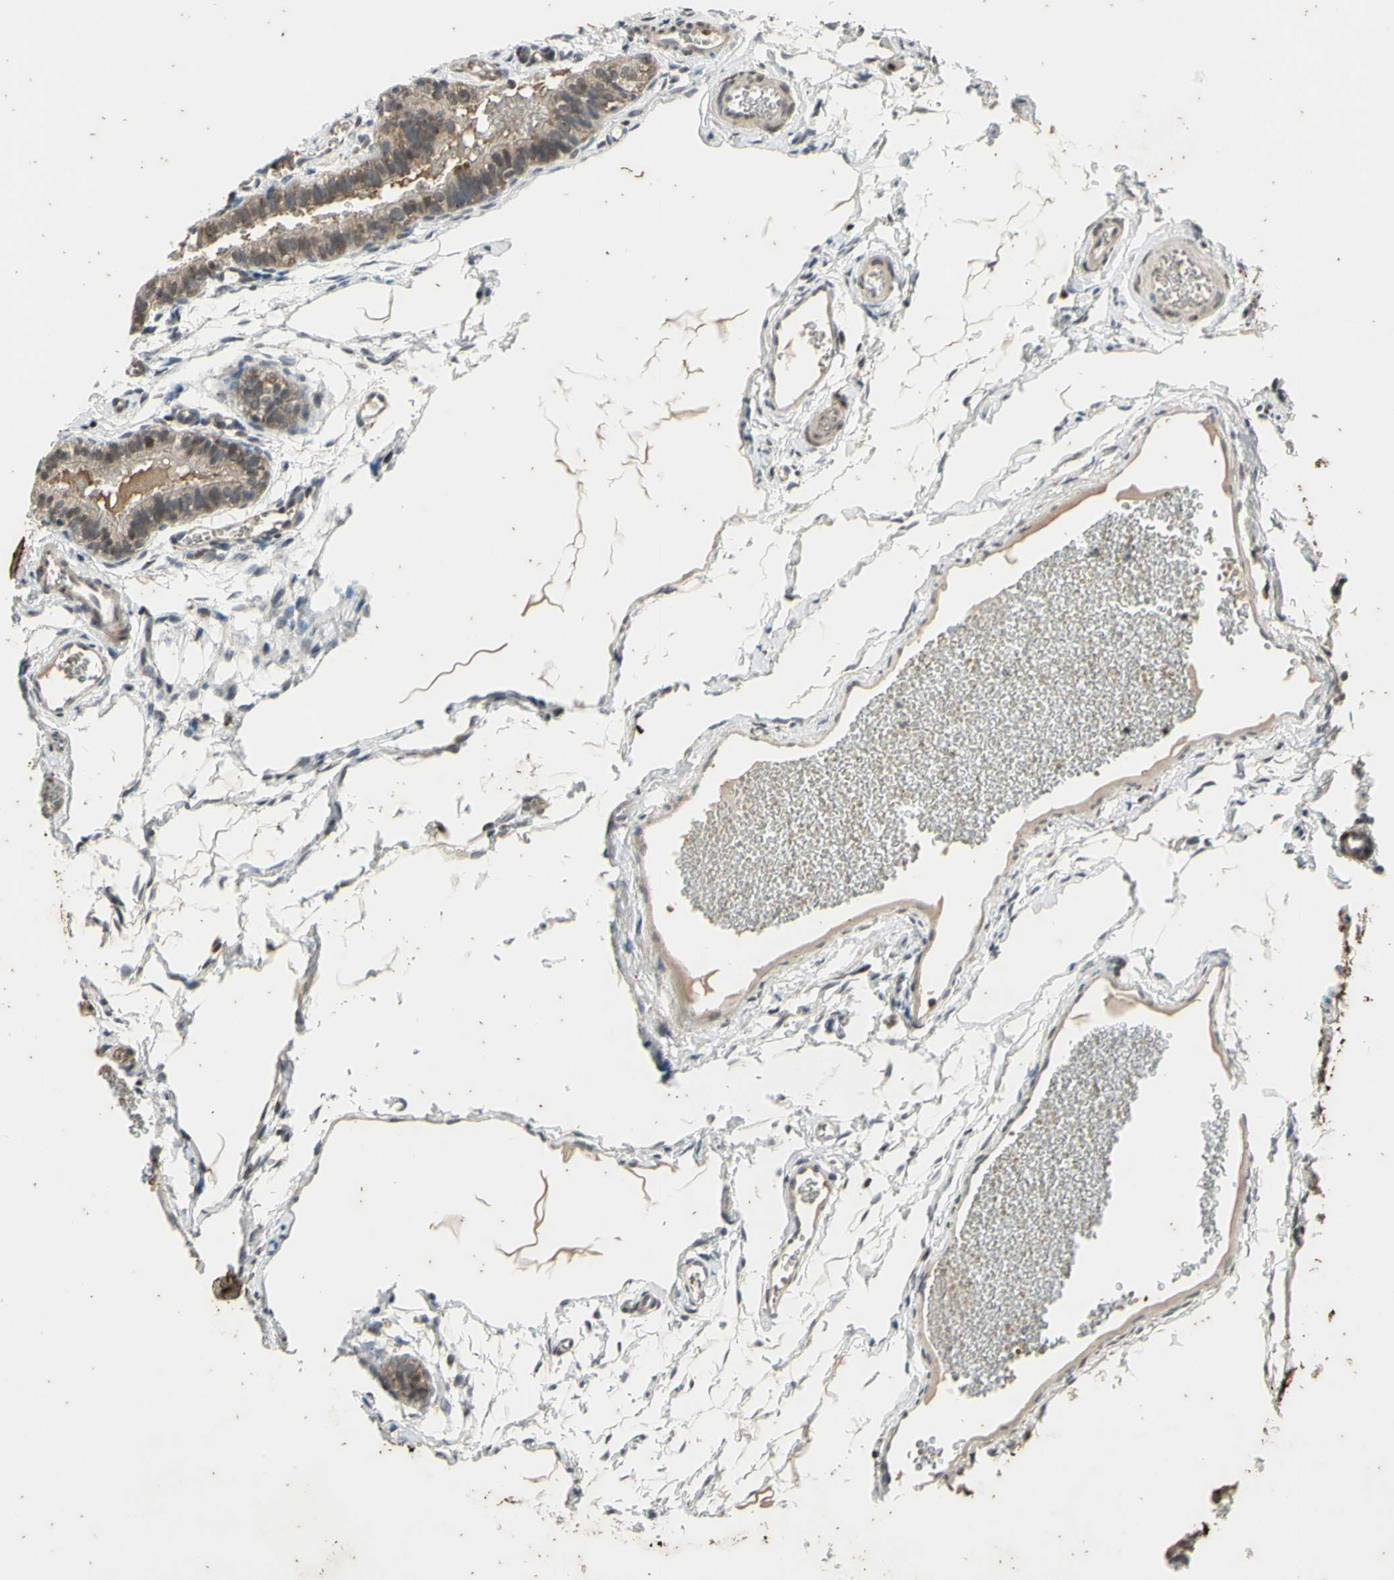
{"staining": {"intensity": "weak", "quantity": "25%-75%", "location": "cytoplasmic/membranous"}, "tissue": "fallopian tube", "cell_type": "Glandular cells", "image_type": "normal", "snomed": [{"axis": "morphology", "description": "Normal tissue, NOS"}, {"axis": "topography", "description": "Fallopian tube"}, {"axis": "topography", "description": "Placenta"}], "caption": "High-power microscopy captured an immunohistochemistry (IHC) micrograph of normal fallopian tube, revealing weak cytoplasmic/membranous staining in about 25%-75% of glandular cells. Using DAB (brown) and hematoxylin (blue) stains, captured at high magnification using brightfield microscopy.", "gene": "EFNB2", "patient": {"sex": "female", "age": 34}}